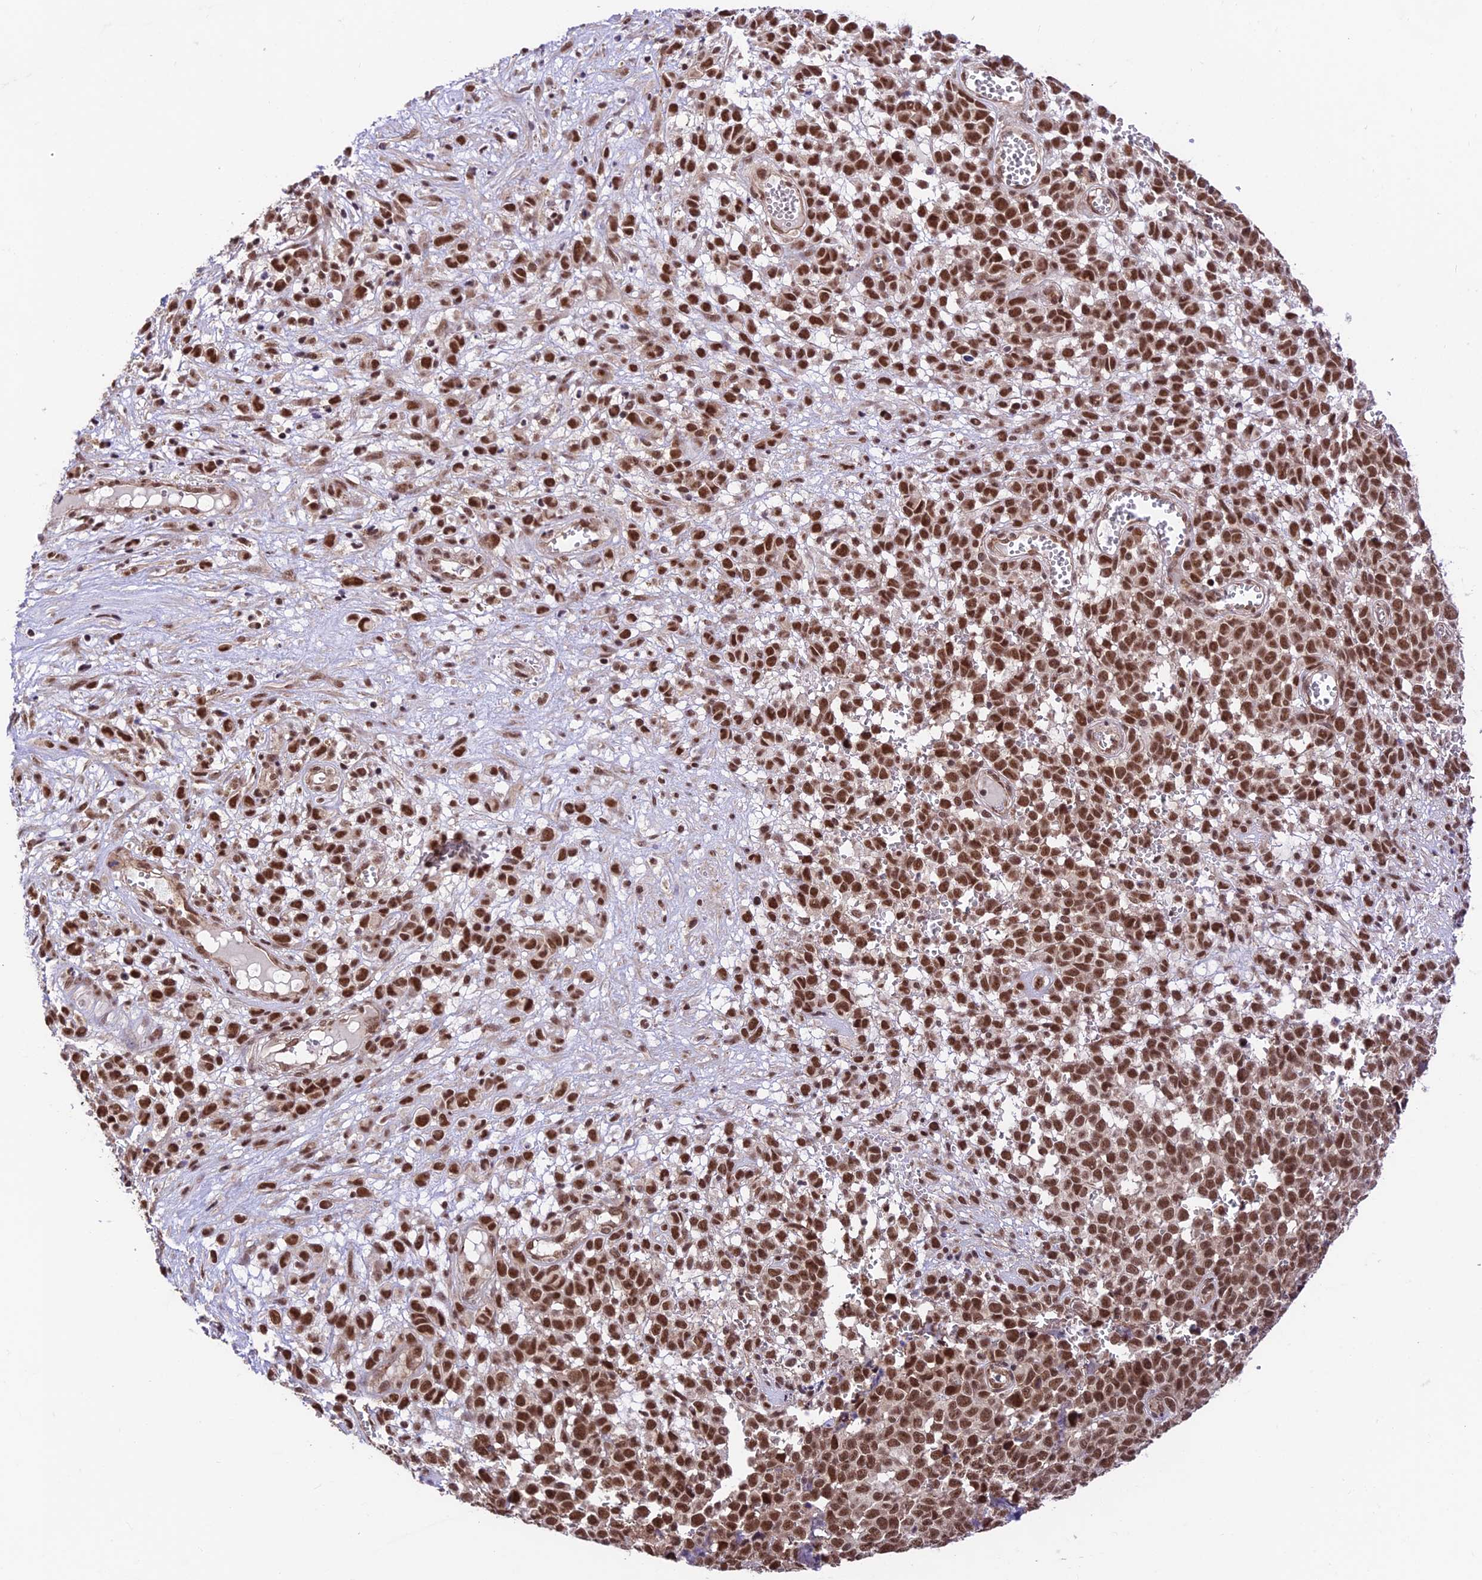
{"staining": {"intensity": "strong", "quantity": ">75%", "location": "nuclear"}, "tissue": "melanoma", "cell_type": "Tumor cells", "image_type": "cancer", "snomed": [{"axis": "morphology", "description": "Malignant melanoma, NOS"}, {"axis": "topography", "description": "Nose, NOS"}], "caption": "Immunohistochemistry (DAB) staining of melanoma shows strong nuclear protein expression in about >75% of tumor cells. The protein is shown in brown color, while the nuclei are stained blue.", "gene": "RBM42", "patient": {"sex": "female", "age": 48}}